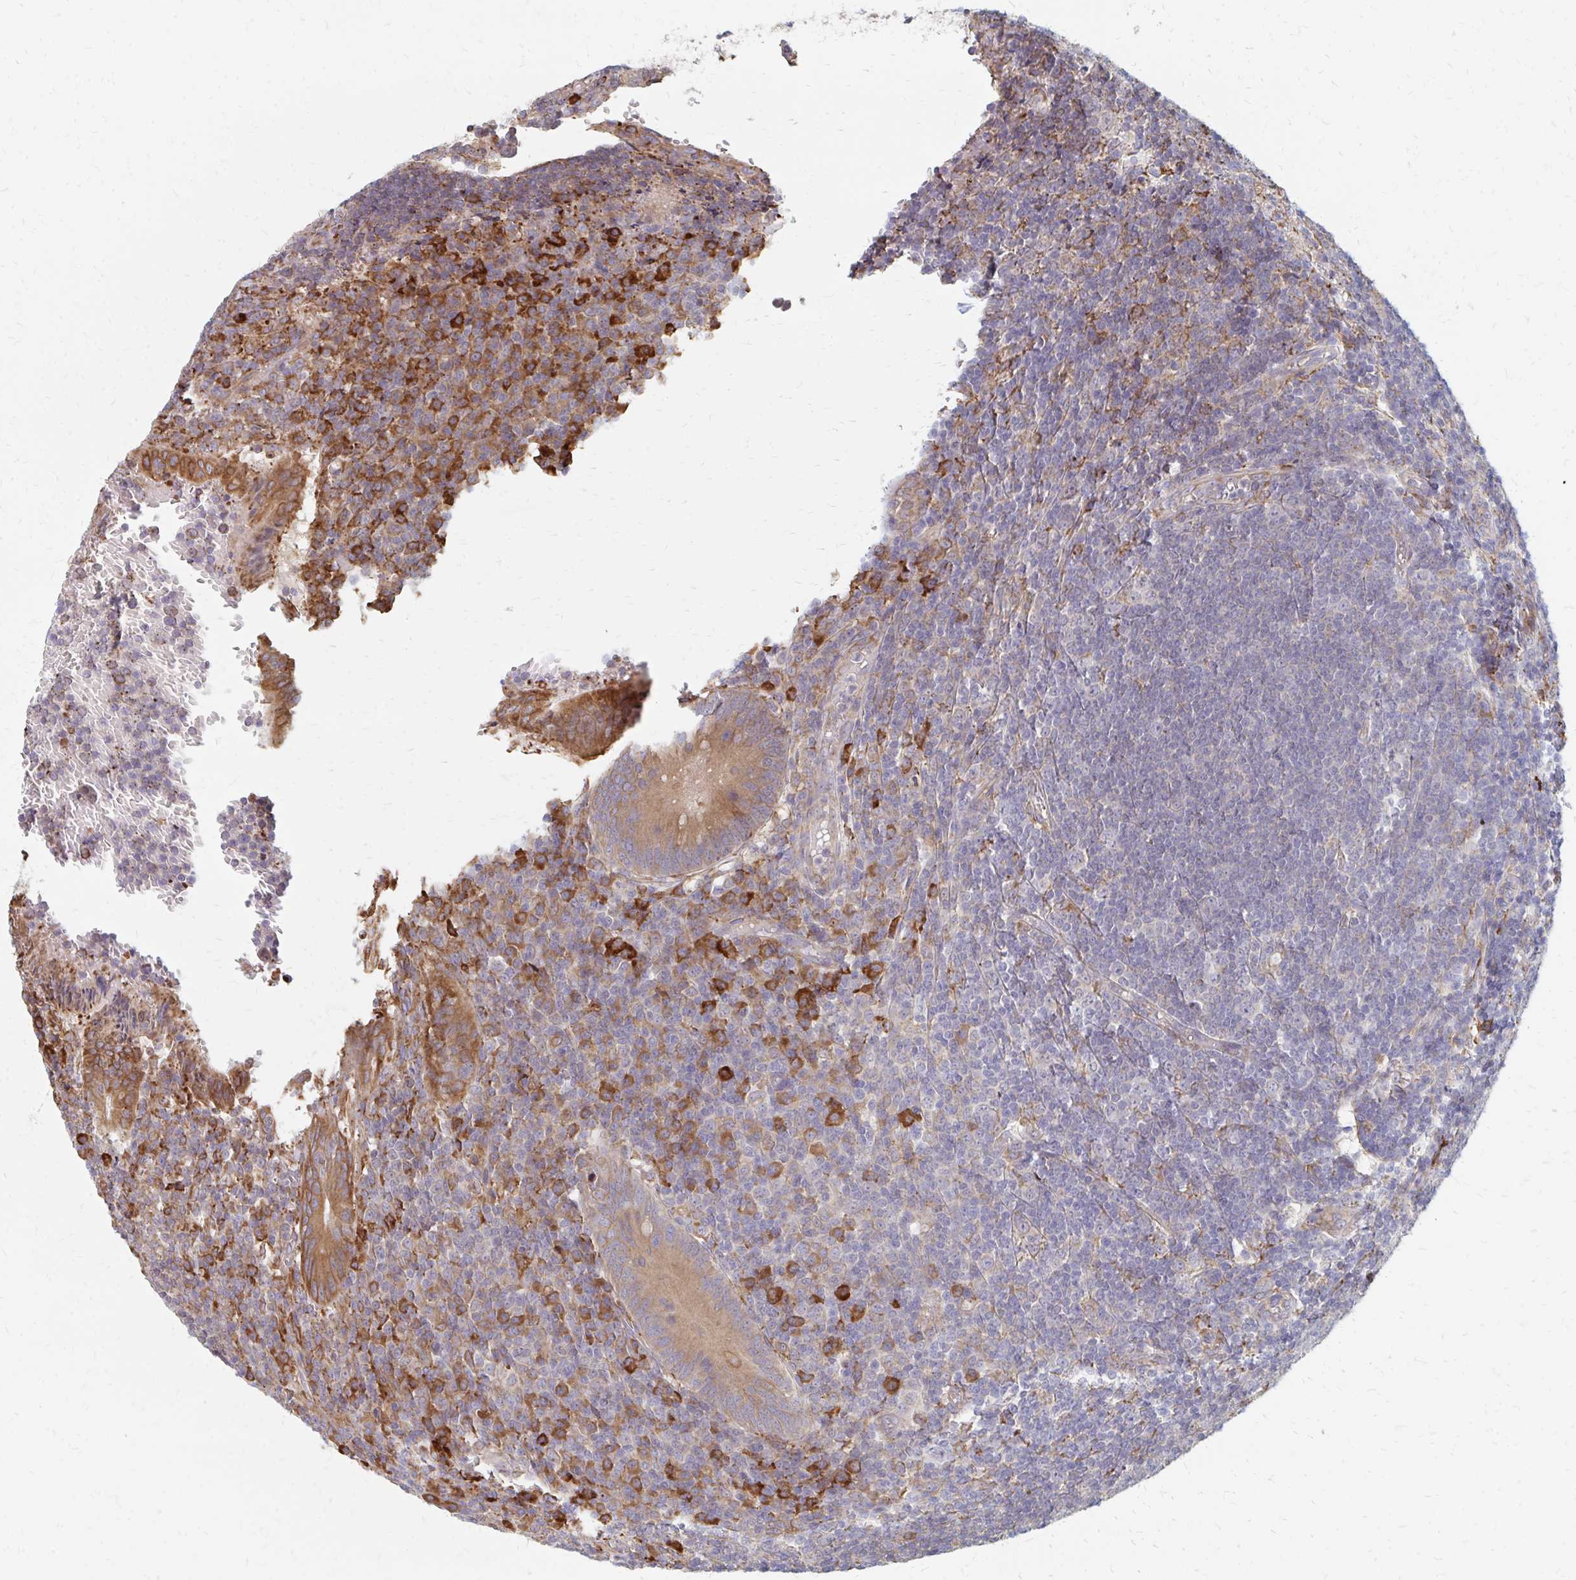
{"staining": {"intensity": "moderate", "quantity": ">75%", "location": "cytoplasmic/membranous"}, "tissue": "appendix", "cell_type": "Glandular cells", "image_type": "normal", "snomed": [{"axis": "morphology", "description": "Normal tissue, NOS"}, {"axis": "topography", "description": "Appendix"}], "caption": "This is a histology image of immunohistochemistry (IHC) staining of normal appendix, which shows moderate staining in the cytoplasmic/membranous of glandular cells.", "gene": "PPP1R13L", "patient": {"sex": "male", "age": 18}}